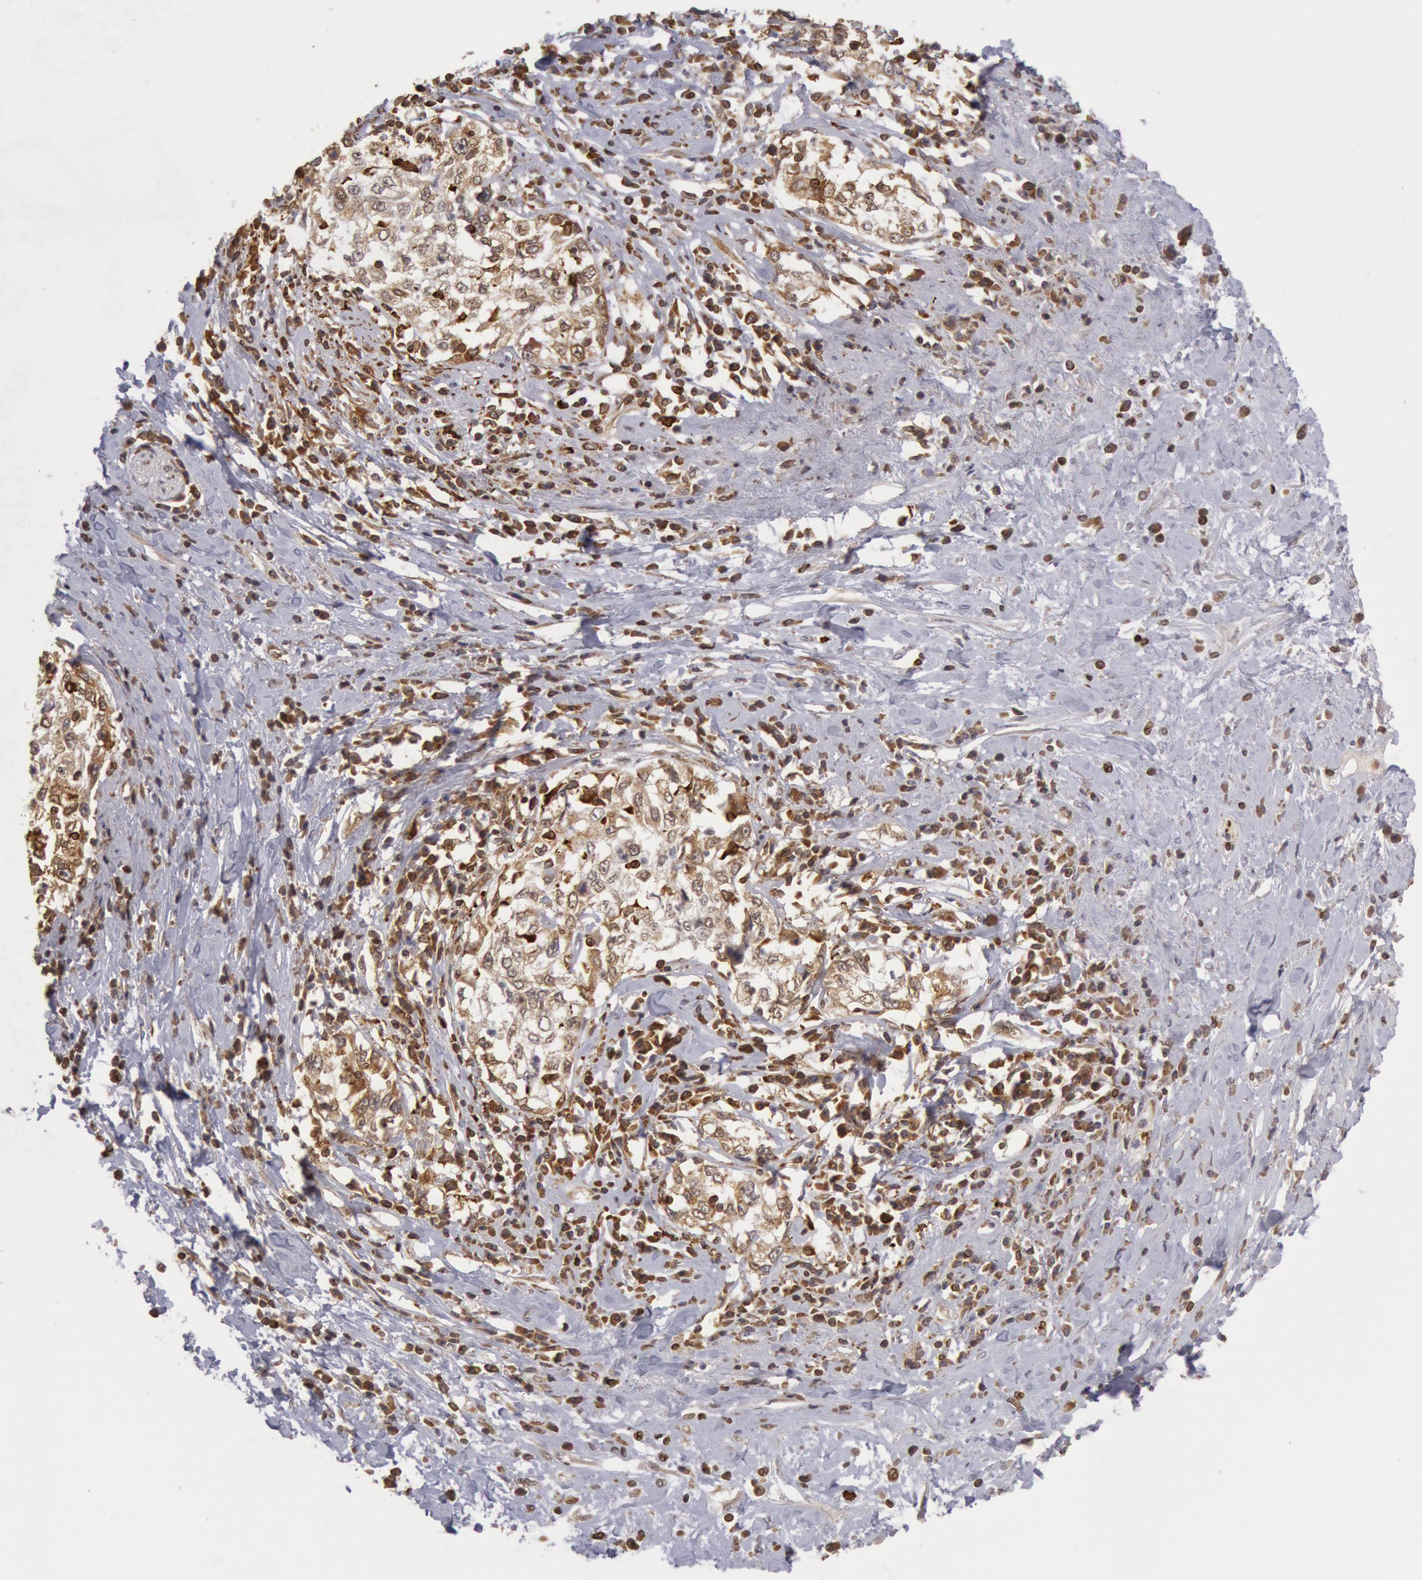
{"staining": {"intensity": "weak", "quantity": "25%-75%", "location": "cytoplasmic/membranous"}, "tissue": "cervical cancer", "cell_type": "Tumor cells", "image_type": "cancer", "snomed": [{"axis": "morphology", "description": "Squamous cell carcinoma, NOS"}, {"axis": "topography", "description": "Cervix"}], "caption": "The photomicrograph displays immunohistochemical staining of cervical cancer. There is weak cytoplasmic/membranous positivity is present in about 25%-75% of tumor cells. The staining was performed using DAB (3,3'-diaminobenzidine) to visualize the protein expression in brown, while the nuclei were stained in blue with hematoxylin (Magnification: 20x).", "gene": "TAP2", "patient": {"sex": "female", "age": 57}}